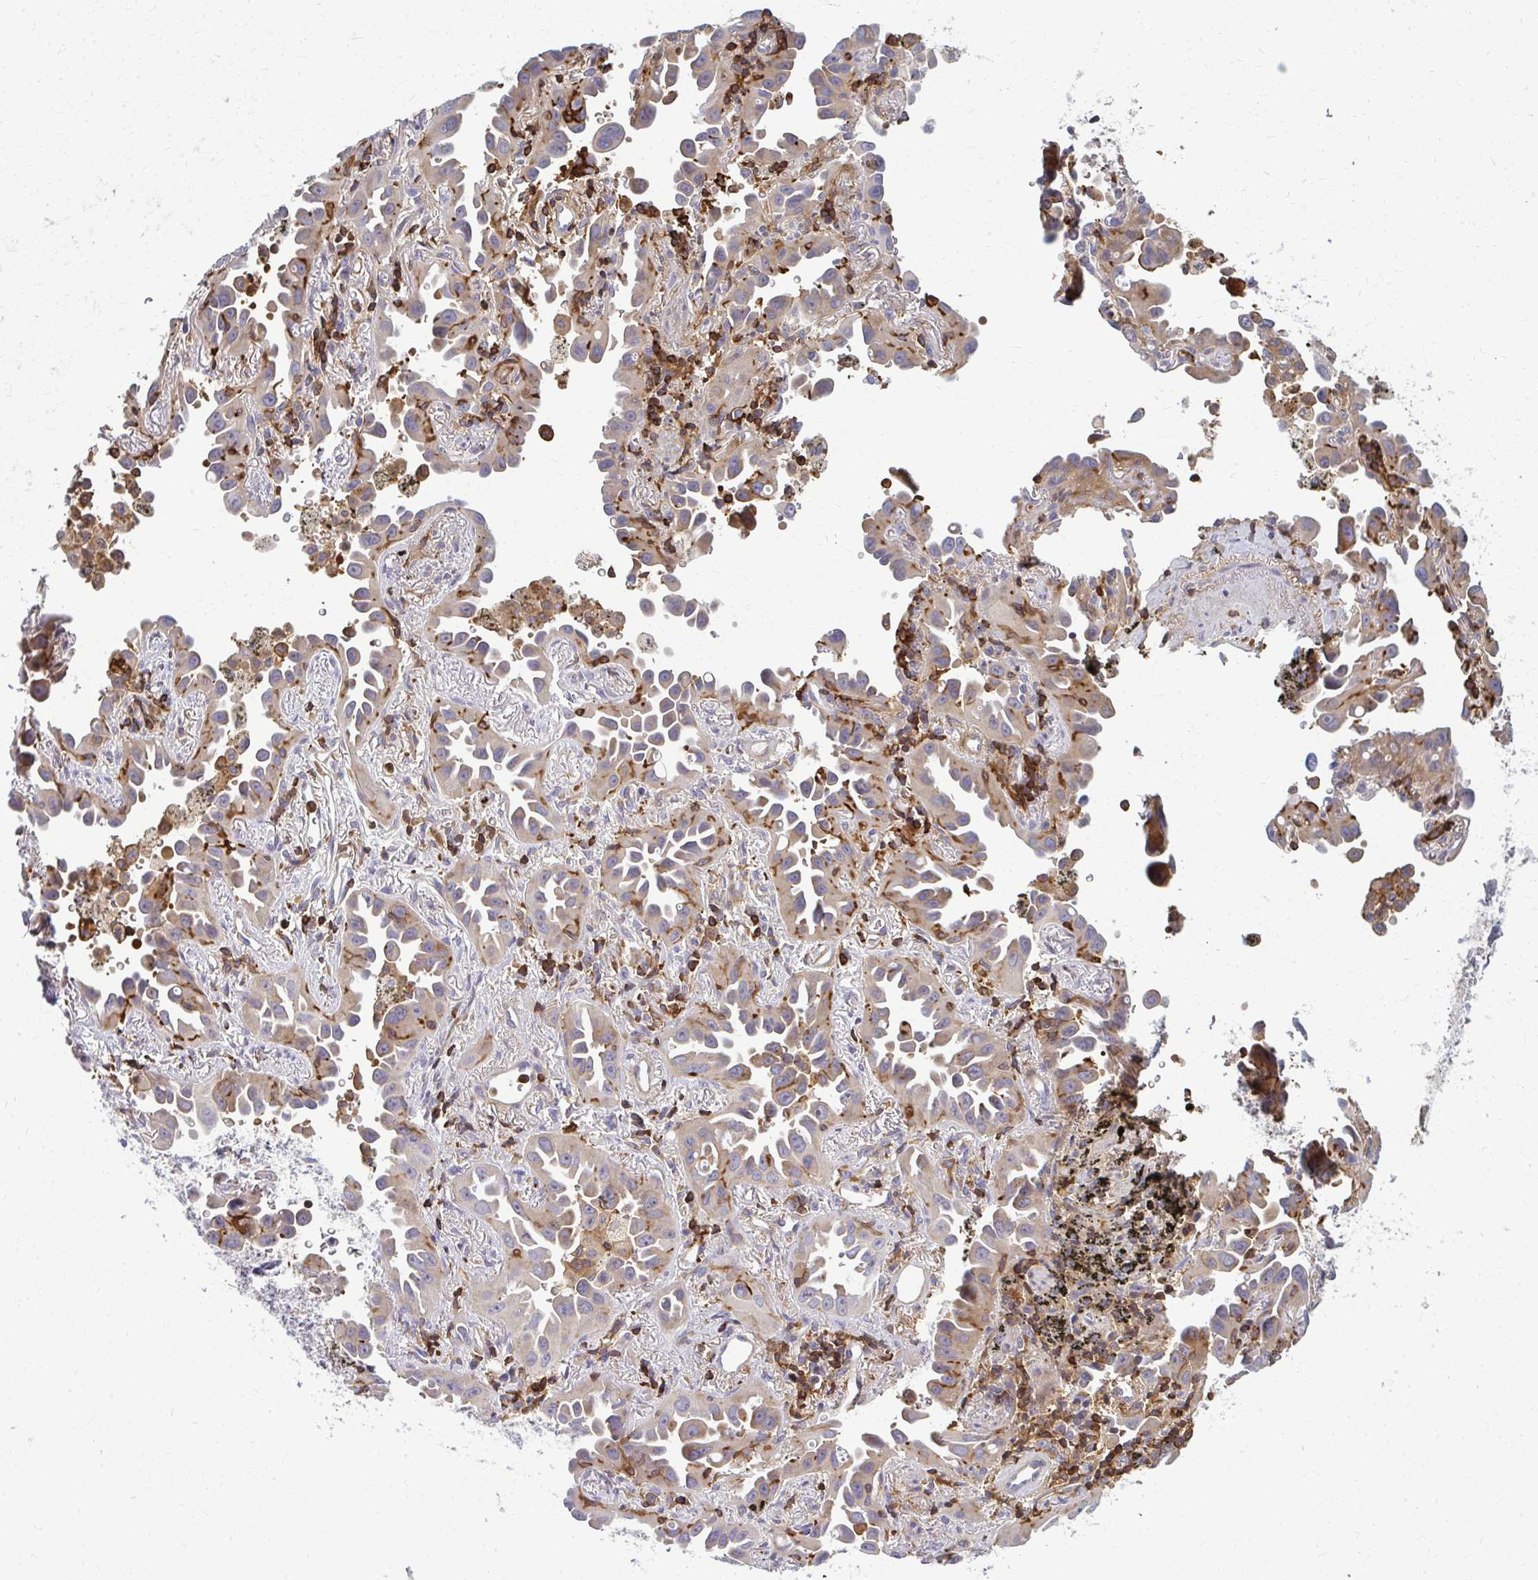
{"staining": {"intensity": "moderate", "quantity": "<25%", "location": "cytoplasmic/membranous"}, "tissue": "lung cancer", "cell_type": "Tumor cells", "image_type": "cancer", "snomed": [{"axis": "morphology", "description": "Adenocarcinoma, NOS"}, {"axis": "topography", "description": "Lung"}], "caption": "Human lung cancer stained with a brown dye reveals moderate cytoplasmic/membranous positive expression in about <25% of tumor cells.", "gene": "AP5M1", "patient": {"sex": "male", "age": 68}}